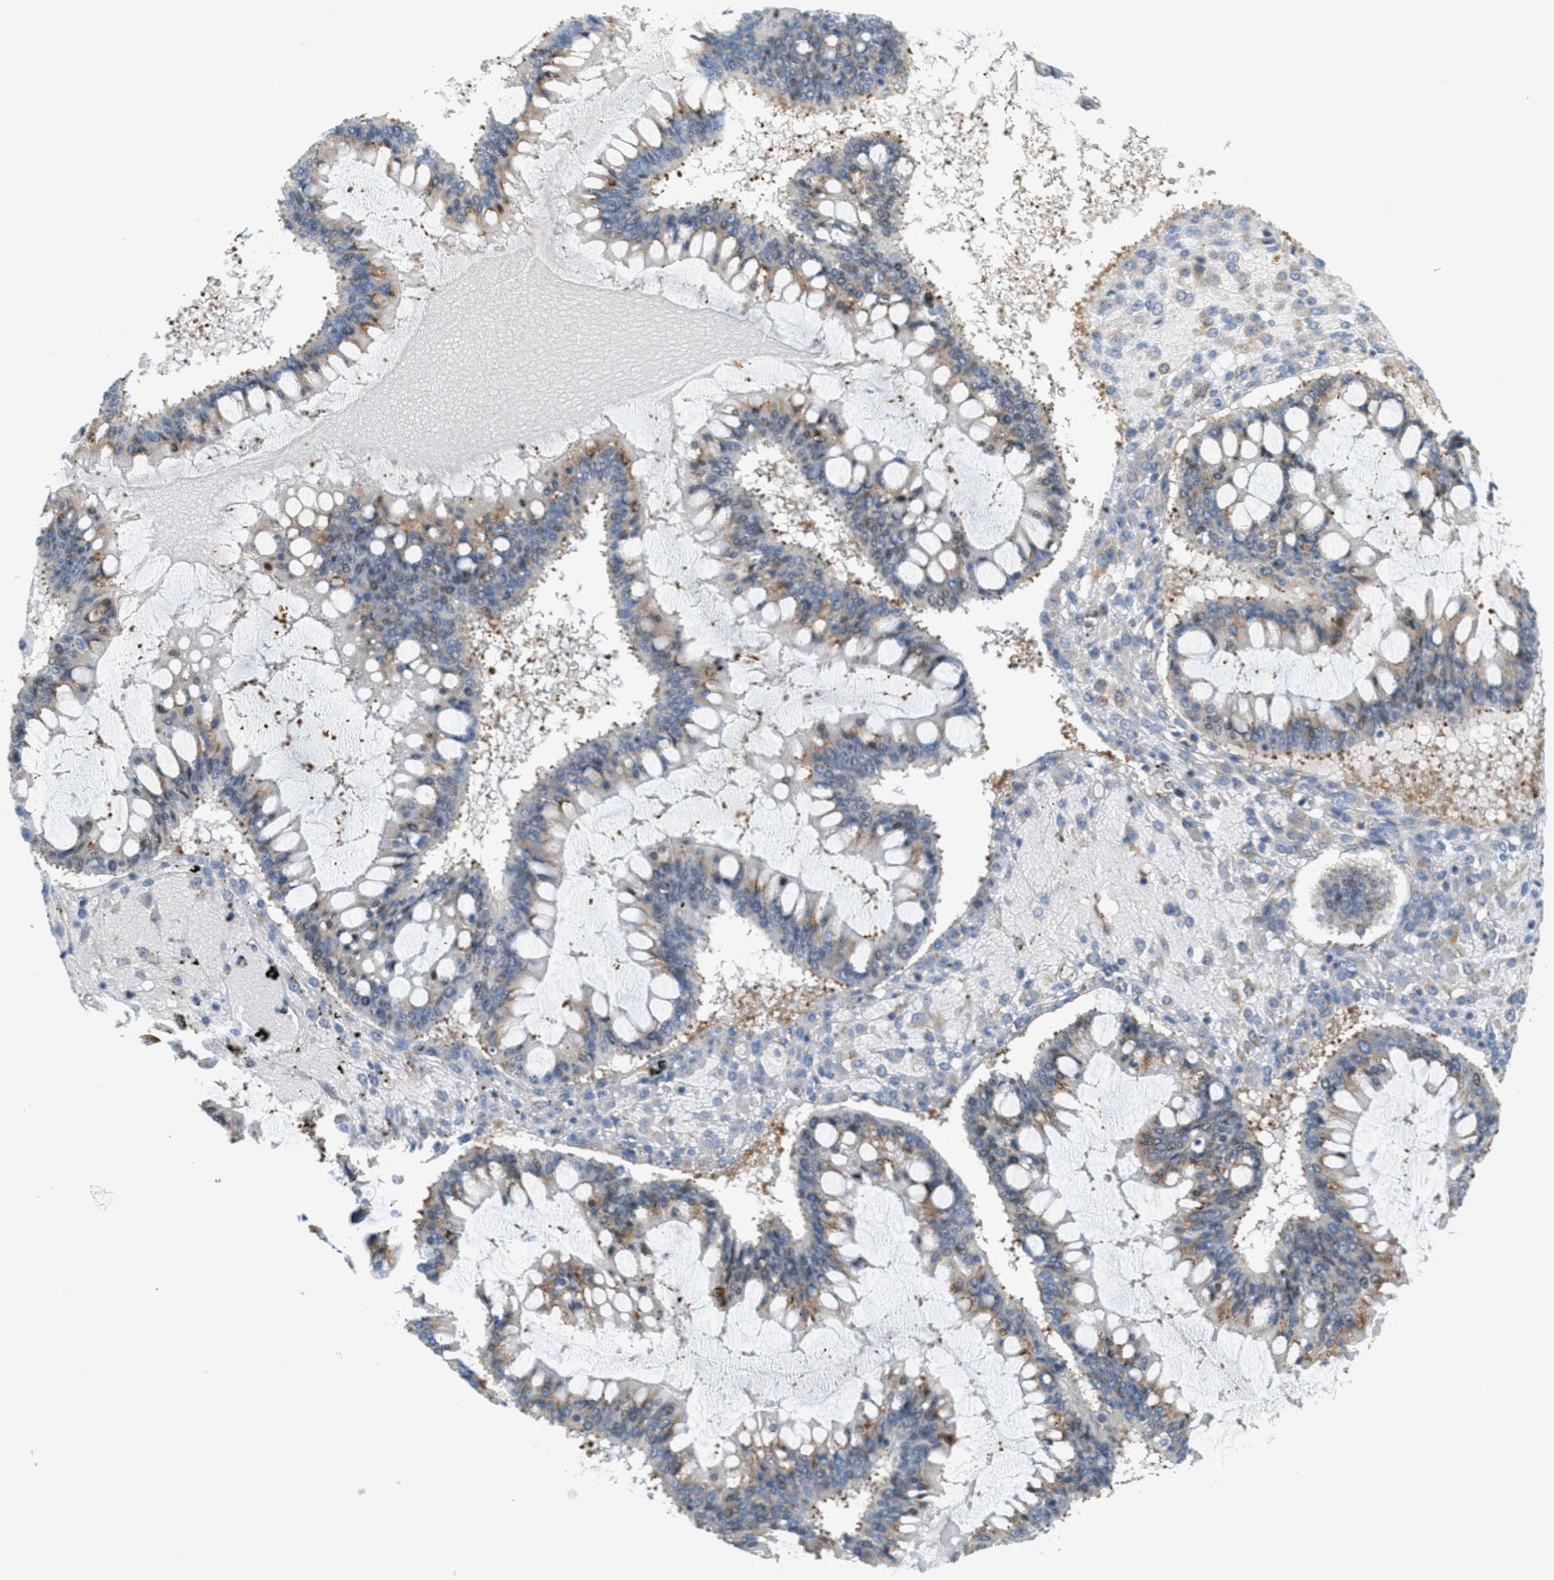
{"staining": {"intensity": "weak", "quantity": "25%-75%", "location": "cytoplasmic/membranous"}, "tissue": "ovarian cancer", "cell_type": "Tumor cells", "image_type": "cancer", "snomed": [{"axis": "morphology", "description": "Cystadenocarcinoma, mucinous, NOS"}, {"axis": "topography", "description": "Ovary"}], "caption": "Immunohistochemistry (DAB (3,3'-diaminobenzidine)) staining of human ovarian cancer (mucinous cystadenocarcinoma) displays weak cytoplasmic/membranous protein positivity in about 25%-75% of tumor cells. Immunohistochemistry (ihc) stains the protein of interest in brown and the nuclei are stained blue.", "gene": "ABCF1", "patient": {"sex": "female", "age": 73}}